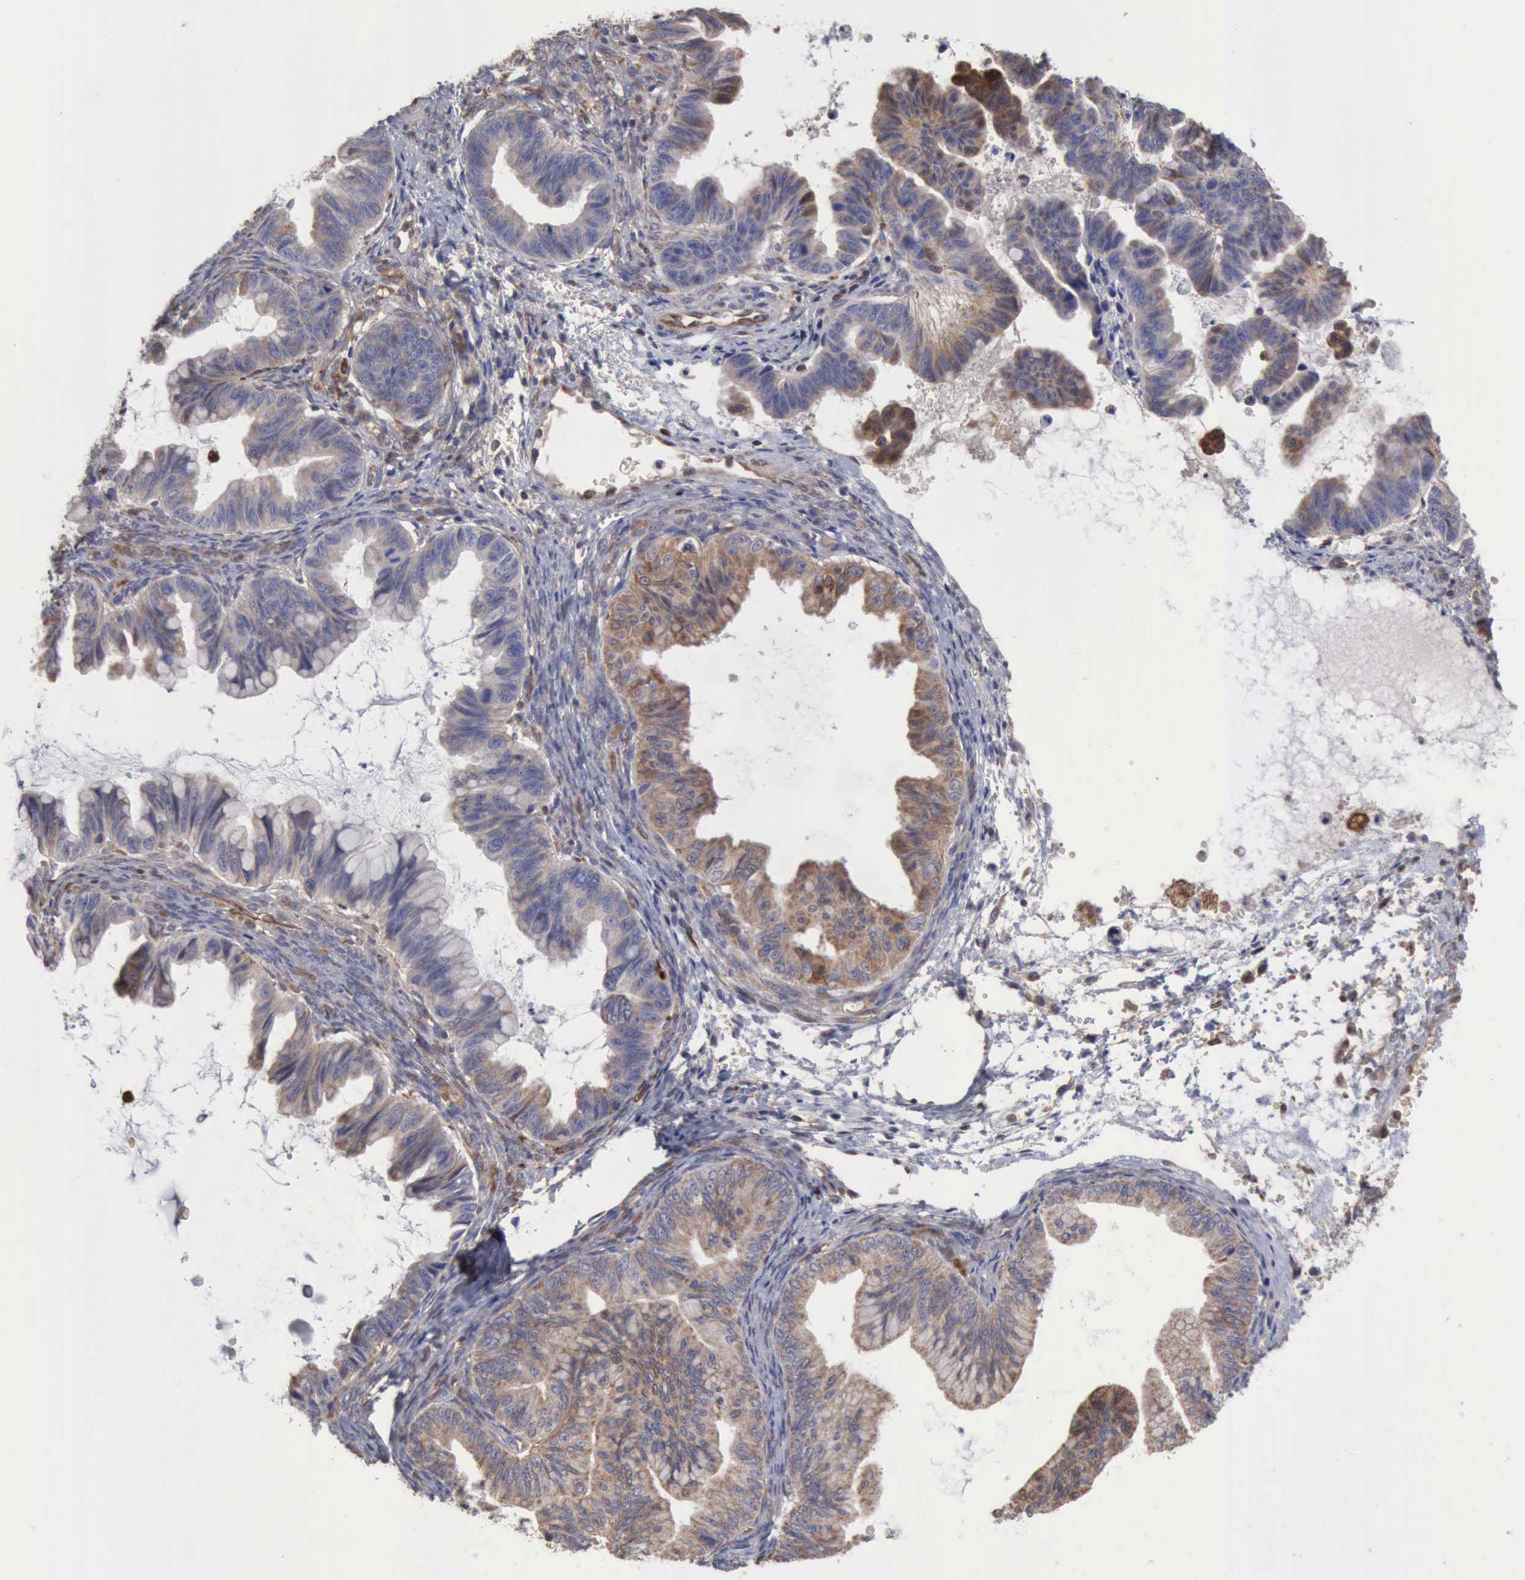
{"staining": {"intensity": "moderate", "quantity": ">75%", "location": "cytoplasmic/membranous"}, "tissue": "ovarian cancer", "cell_type": "Tumor cells", "image_type": "cancer", "snomed": [{"axis": "morphology", "description": "Cystadenocarcinoma, mucinous, NOS"}, {"axis": "topography", "description": "Ovary"}], "caption": "DAB immunohistochemical staining of ovarian mucinous cystadenocarcinoma reveals moderate cytoplasmic/membranous protein staining in about >75% of tumor cells.", "gene": "APOL2", "patient": {"sex": "female", "age": 36}}